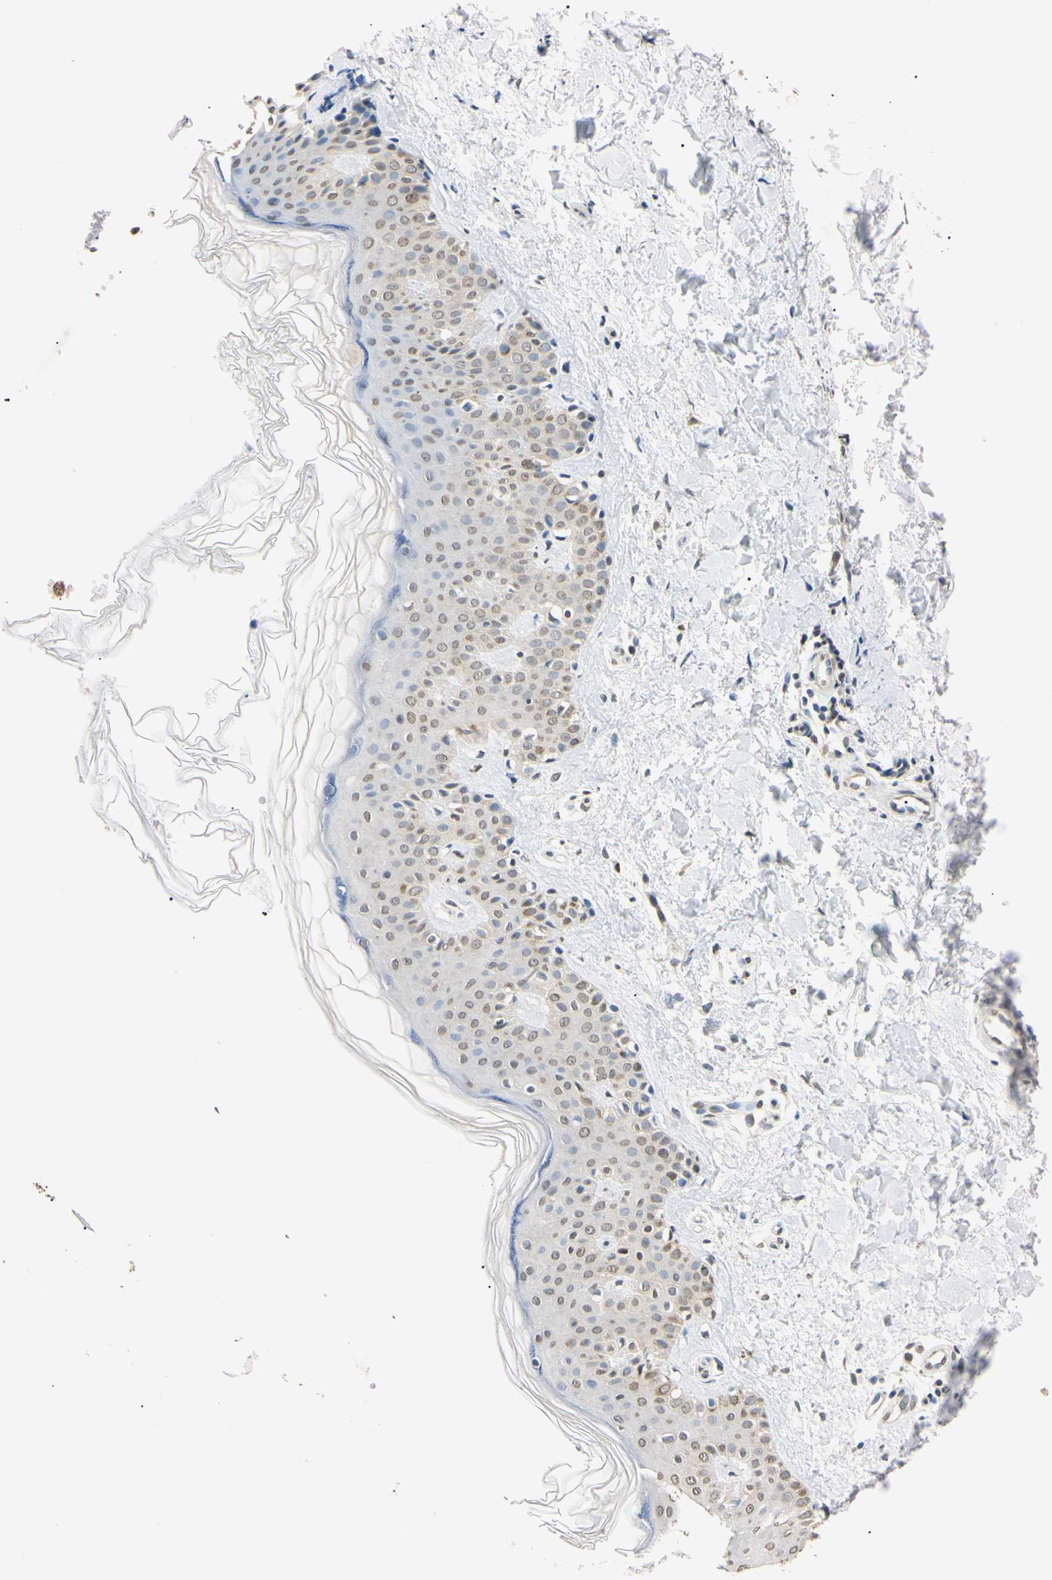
{"staining": {"intensity": "negative", "quantity": "none", "location": "none"}, "tissue": "skin", "cell_type": "Fibroblasts", "image_type": "normal", "snomed": [{"axis": "morphology", "description": "Normal tissue, NOS"}, {"axis": "topography", "description": "Skin"}], "caption": "IHC image of unremarkable skin stained for a protein (brown), which shows no positivity in fibroblasts. (DAB (3,3'-diaminobenzidine) immunohistochemistry (IHC) with hematoxylin counter stain).", "gene": "CDC45", "patient": {"sex": "male", "age": 67}}